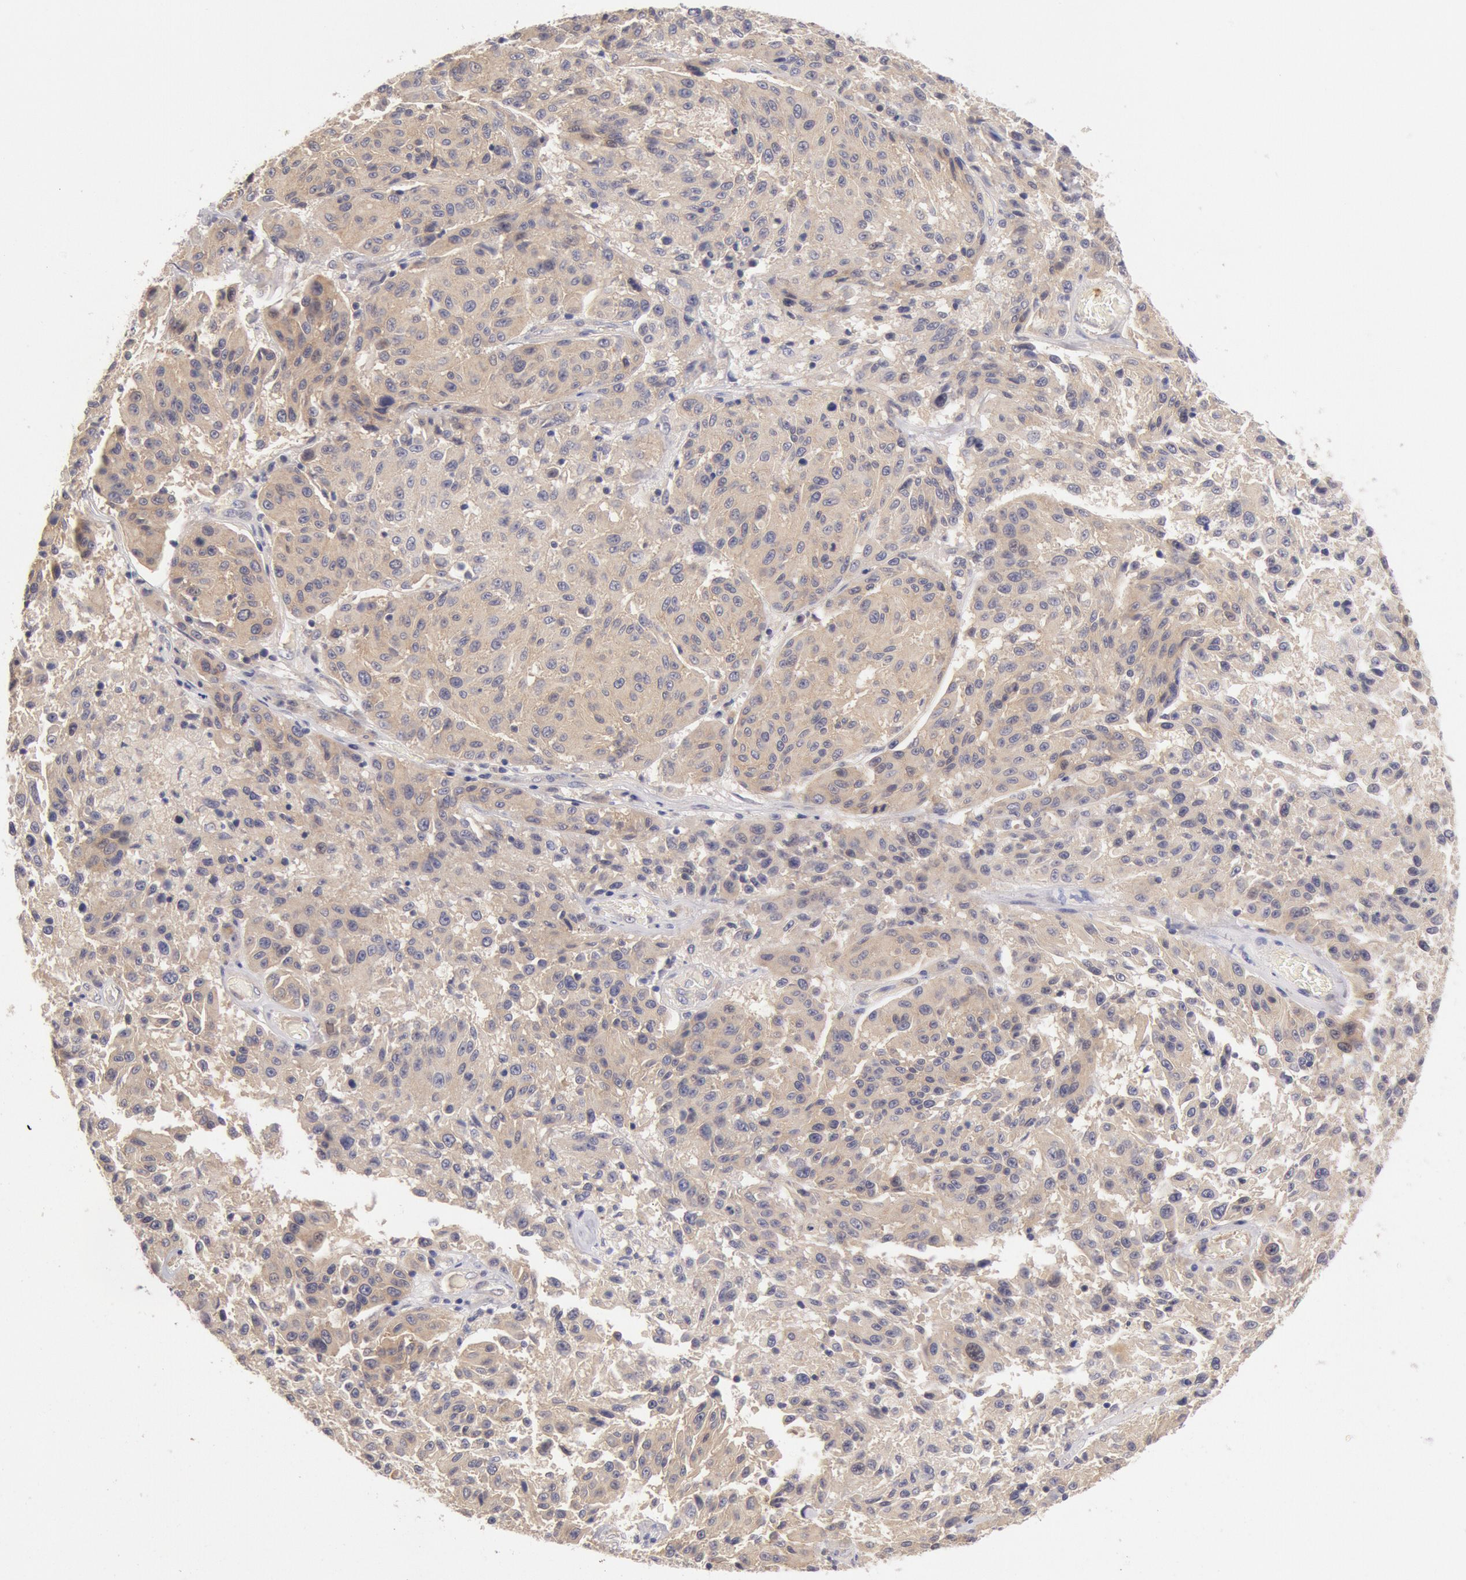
{"staining": {"intensity": "moderate", "quantity": "25%-75%", "location": "cytoplasmic/membranous"}, "tissue": "melanoma", "cell_type": "Tumor cells", "image_type": "cancer", "snomed": [{"axis": "morphology", "description": "Malignant melanoma, NOS"}, {"axis": "topography", "description": "Skin"}], "caption": "This is an image of IHC staining of melanoma, which shows moderate expression in the cytoplasmic/membranous of tumor cells.", "gene": "TMED8", "patient": {"sex": "female", "age": 77}}